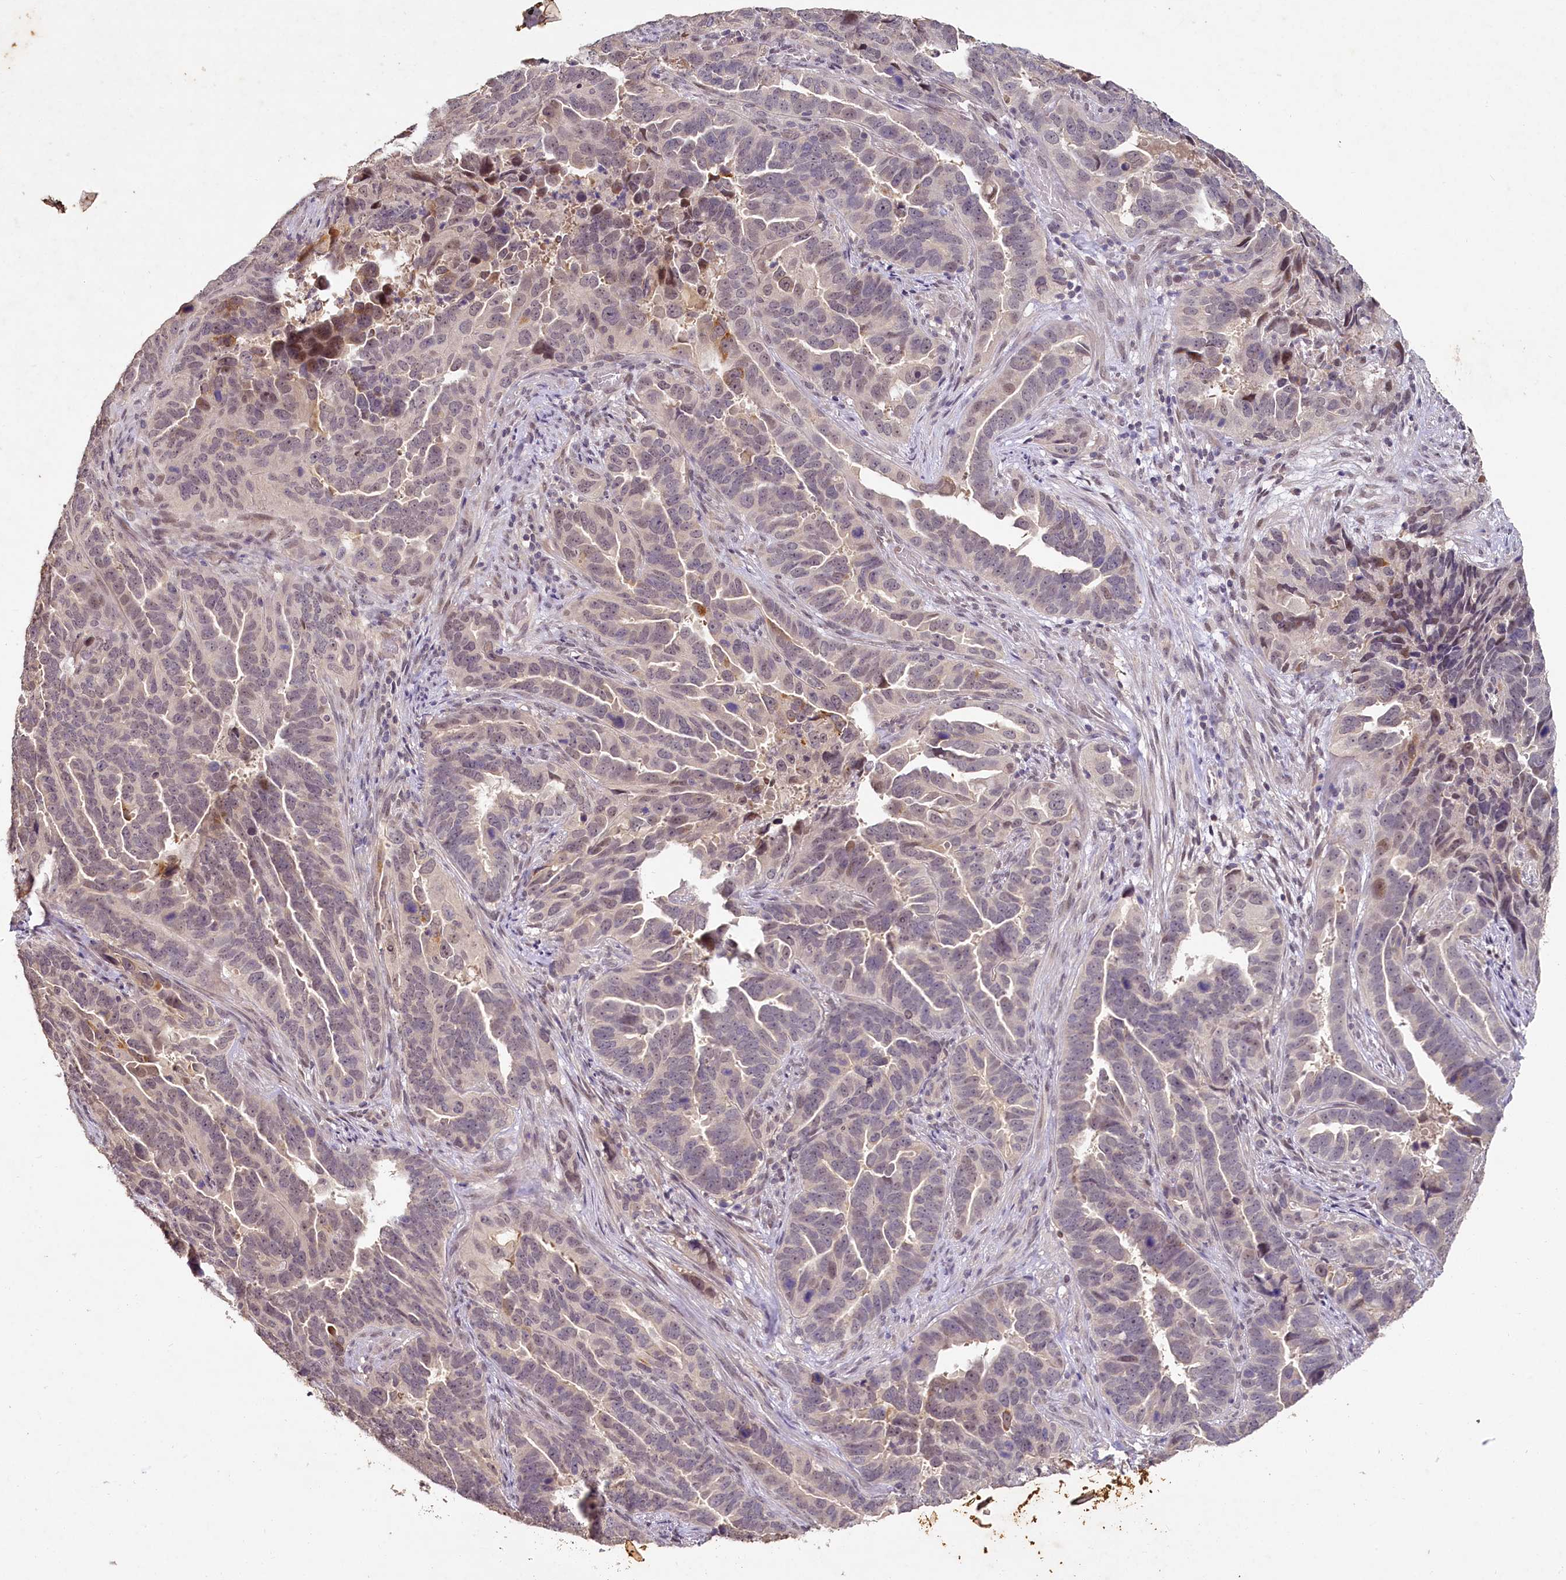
{"staining": {"intensity": "weak", "quantity": "<25%", "location": "nuclear"}, "tissue": "endometrial cancer", "cell_type": "Tumor cells", "image_type": "cancer", "snomed": [{"axis": "morphology", "description": "Adenocarcinoma, NOS"}, {"axis": "topography", "description": "Endometrium"}], "caption": "Endometrial cancer was stained to show a protein in brown. There is no significant positivity in tumor cells.", "gene": "MUCL1", "patient": {"sex": "female", "age": 65}}